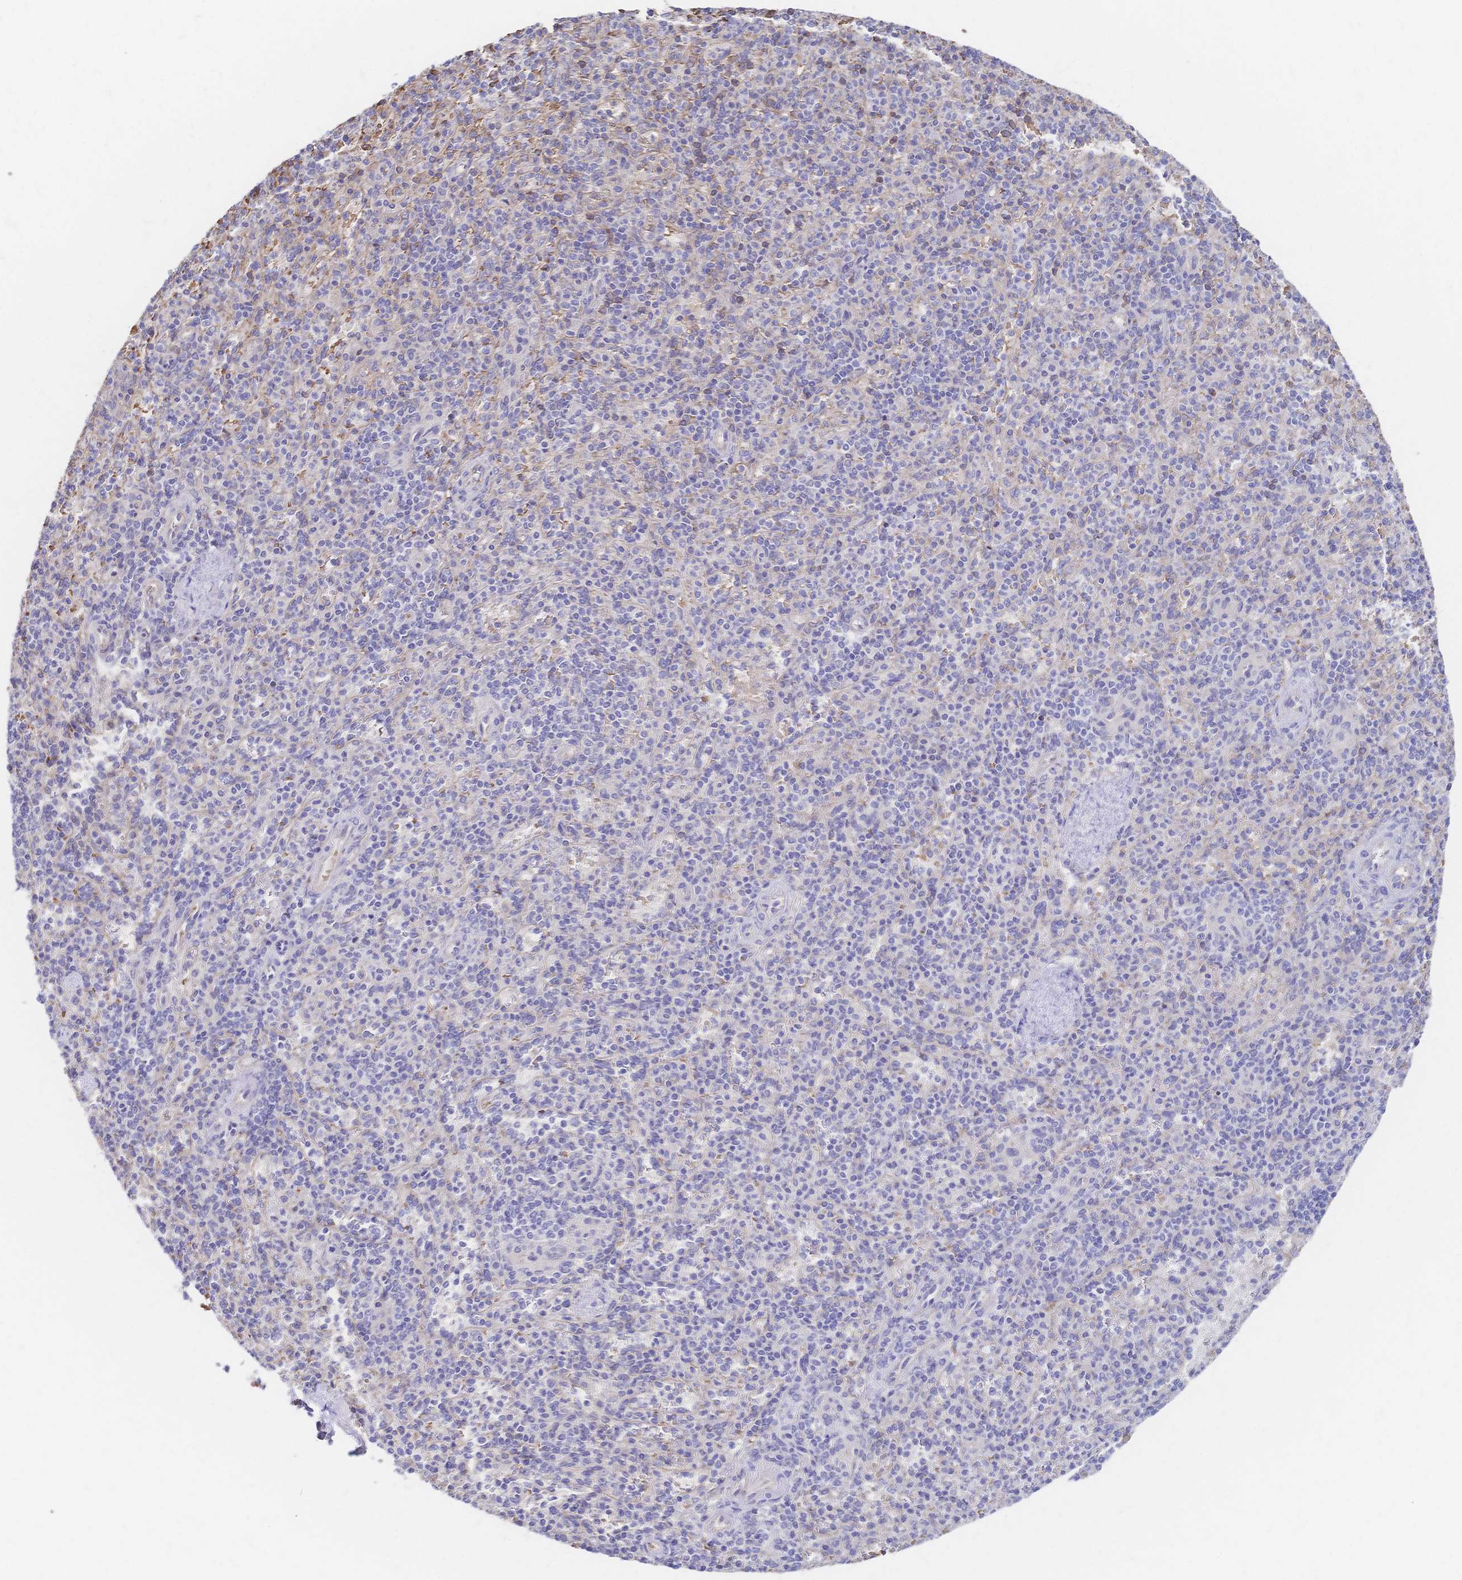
{"staining": {"intensity": "negative", "quantity": "none", "location": "none"}, "tissue": "spleen", "cell_type": "Cells in red pulp", "image_type": "normal", "snomed": [{"axis": "morphology", "description": "Normal tissue, NOS"}, {"axis": "topography", "description": "Spleen"}], "caption": "Protein analysis of unremarkable spleen demonstrates no significant positivity in cells in red pulp.", "gene": "SLC5A1", "patient": {"sex": "female", "age": 74}}